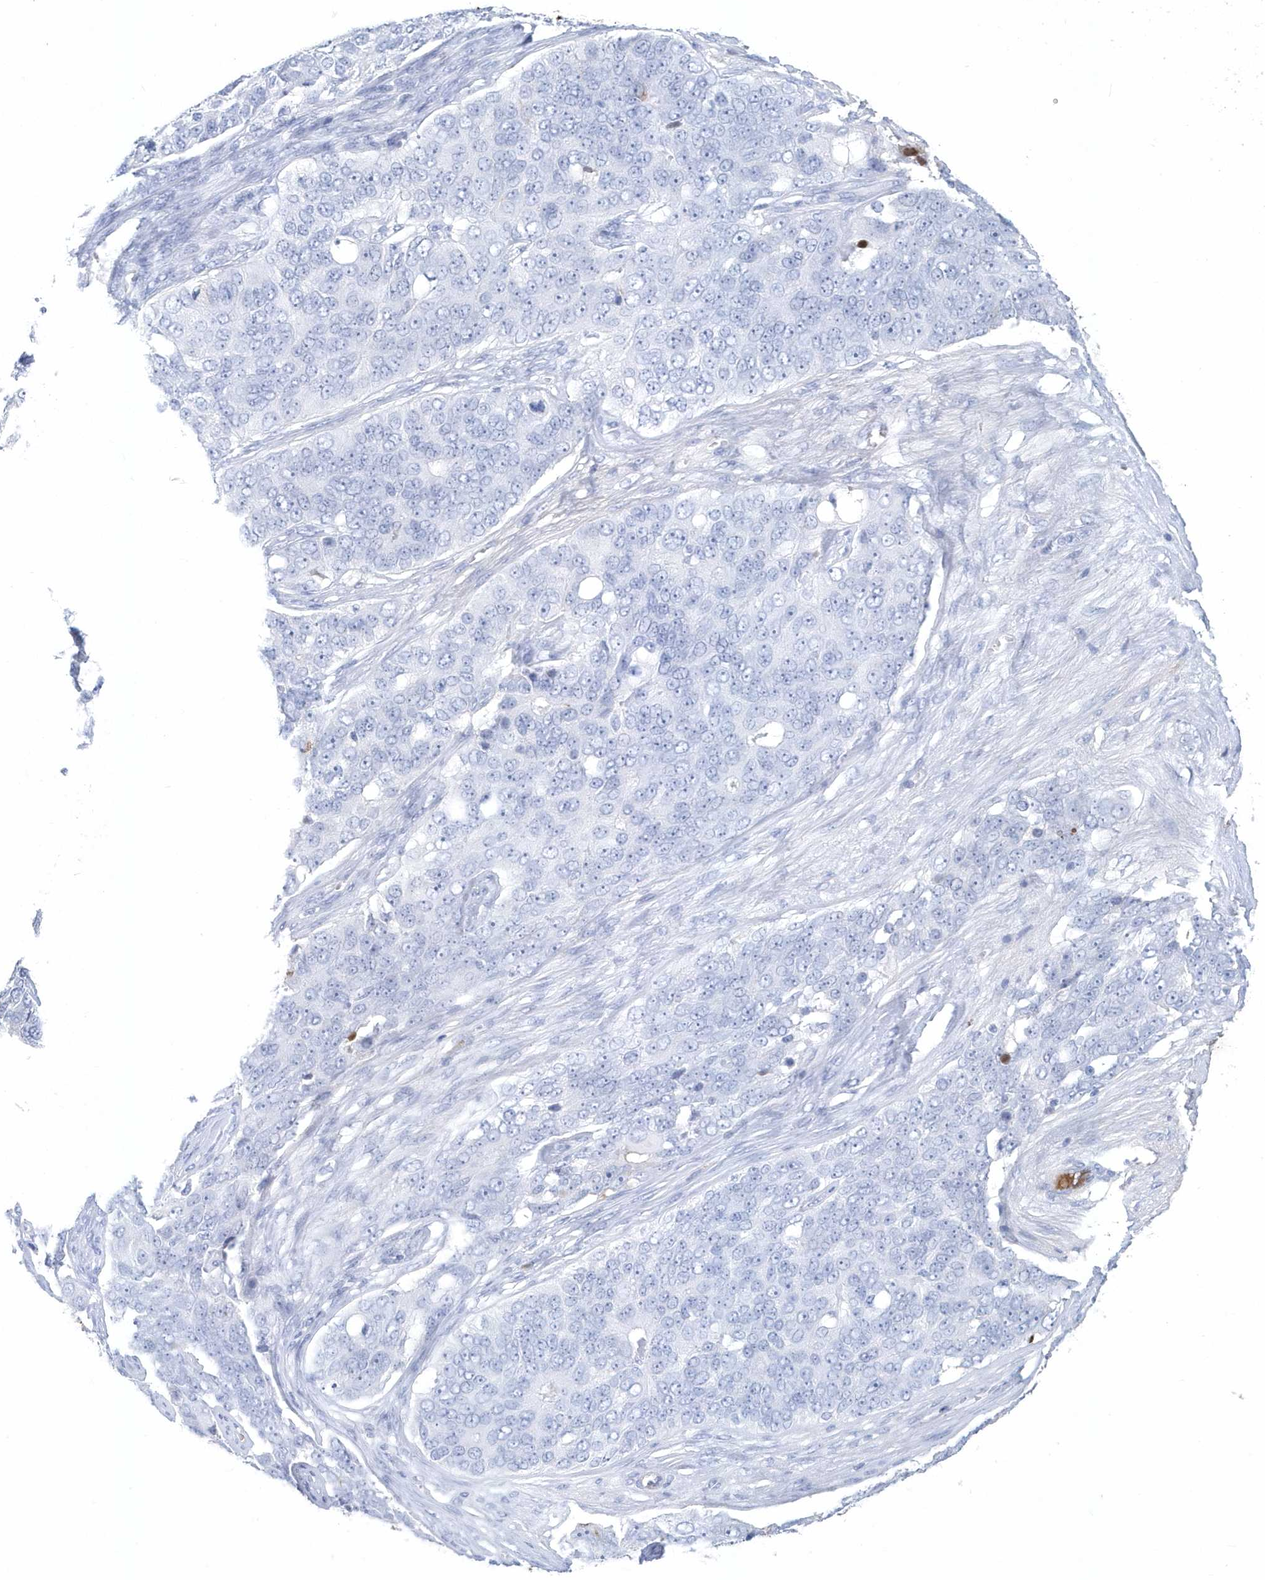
{"staining": {"intensity": "negative", "quantity": "none", "location": "none"}, "tissue": "ovarian cancer", "cell_type": "Tumor cells", "image_type": "cancer", "snomed": [{"axis": "morphology", "description": "Carcinoma, endometroid"}, {"axis": "topography", "description": "Ovary"}], "caption": "DAB immunohistochemical staining of endometroid carcinoma (ovarian) demonstrates no significant expression in tumor cells.", "gene": "JCHAIN", "patient": {"sex": "female", "age": 51}}